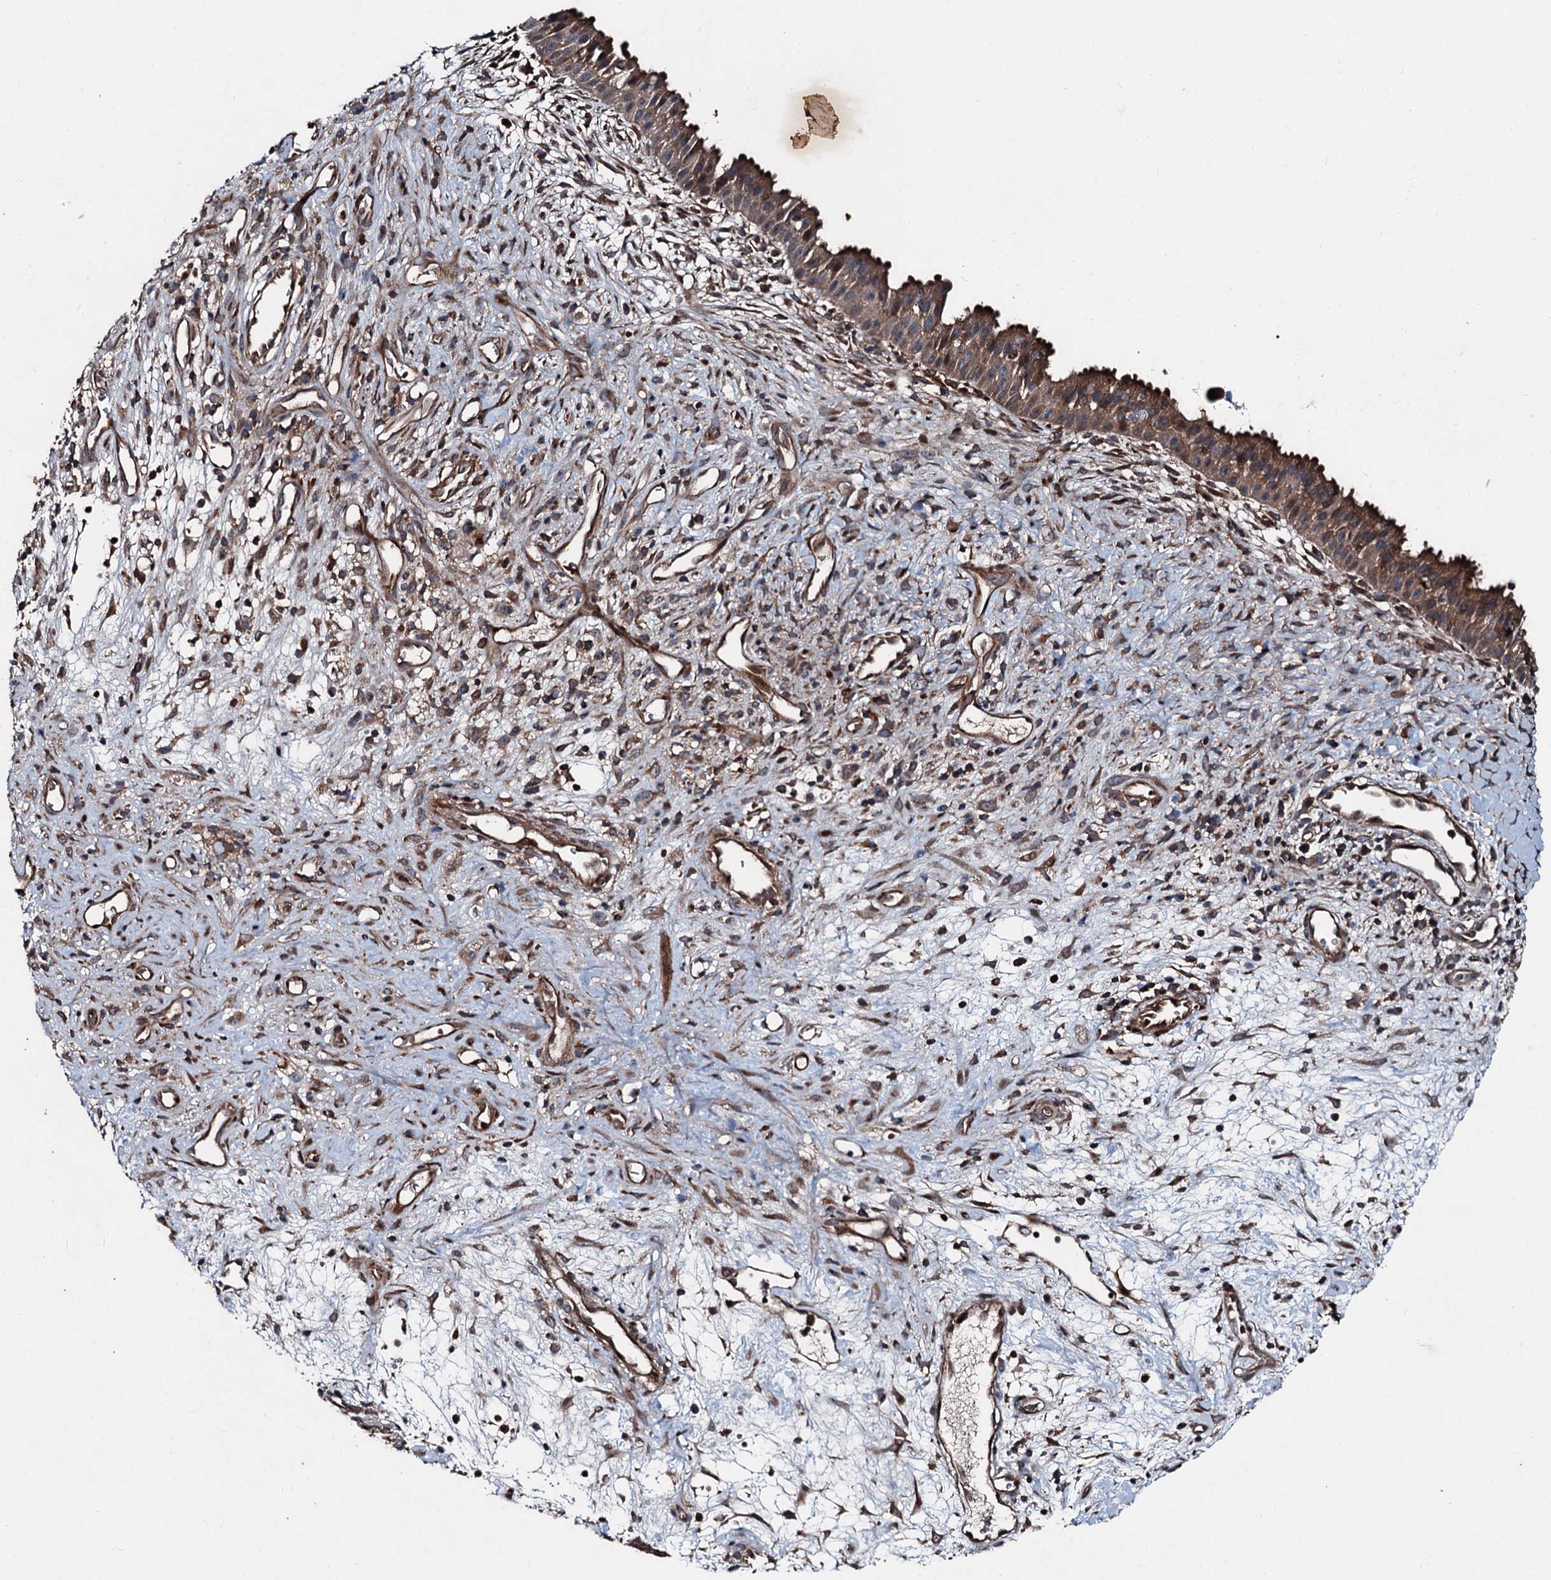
{"staining": {"intensity": "moderate", "quantity": ">75%", "location": "cytoplasmic/membranous"}, "tissue": "nasopharynx", "cell_type": "Respiratory epithelial cells", "image_type": "normal", "snomed": [{"axis": "morphology", "description": "Normal tissue, NOS"}, {"axis": "topography", "description": "Nasopharynx"}], "caption": "A micrograph of nasopharynx stained for a protein displays moderate cytoplasmic/membranous brown staining in respiratory epithelial cells.", "gene": "DDIAS", "patient": {"sex": "male", "age": 22}}